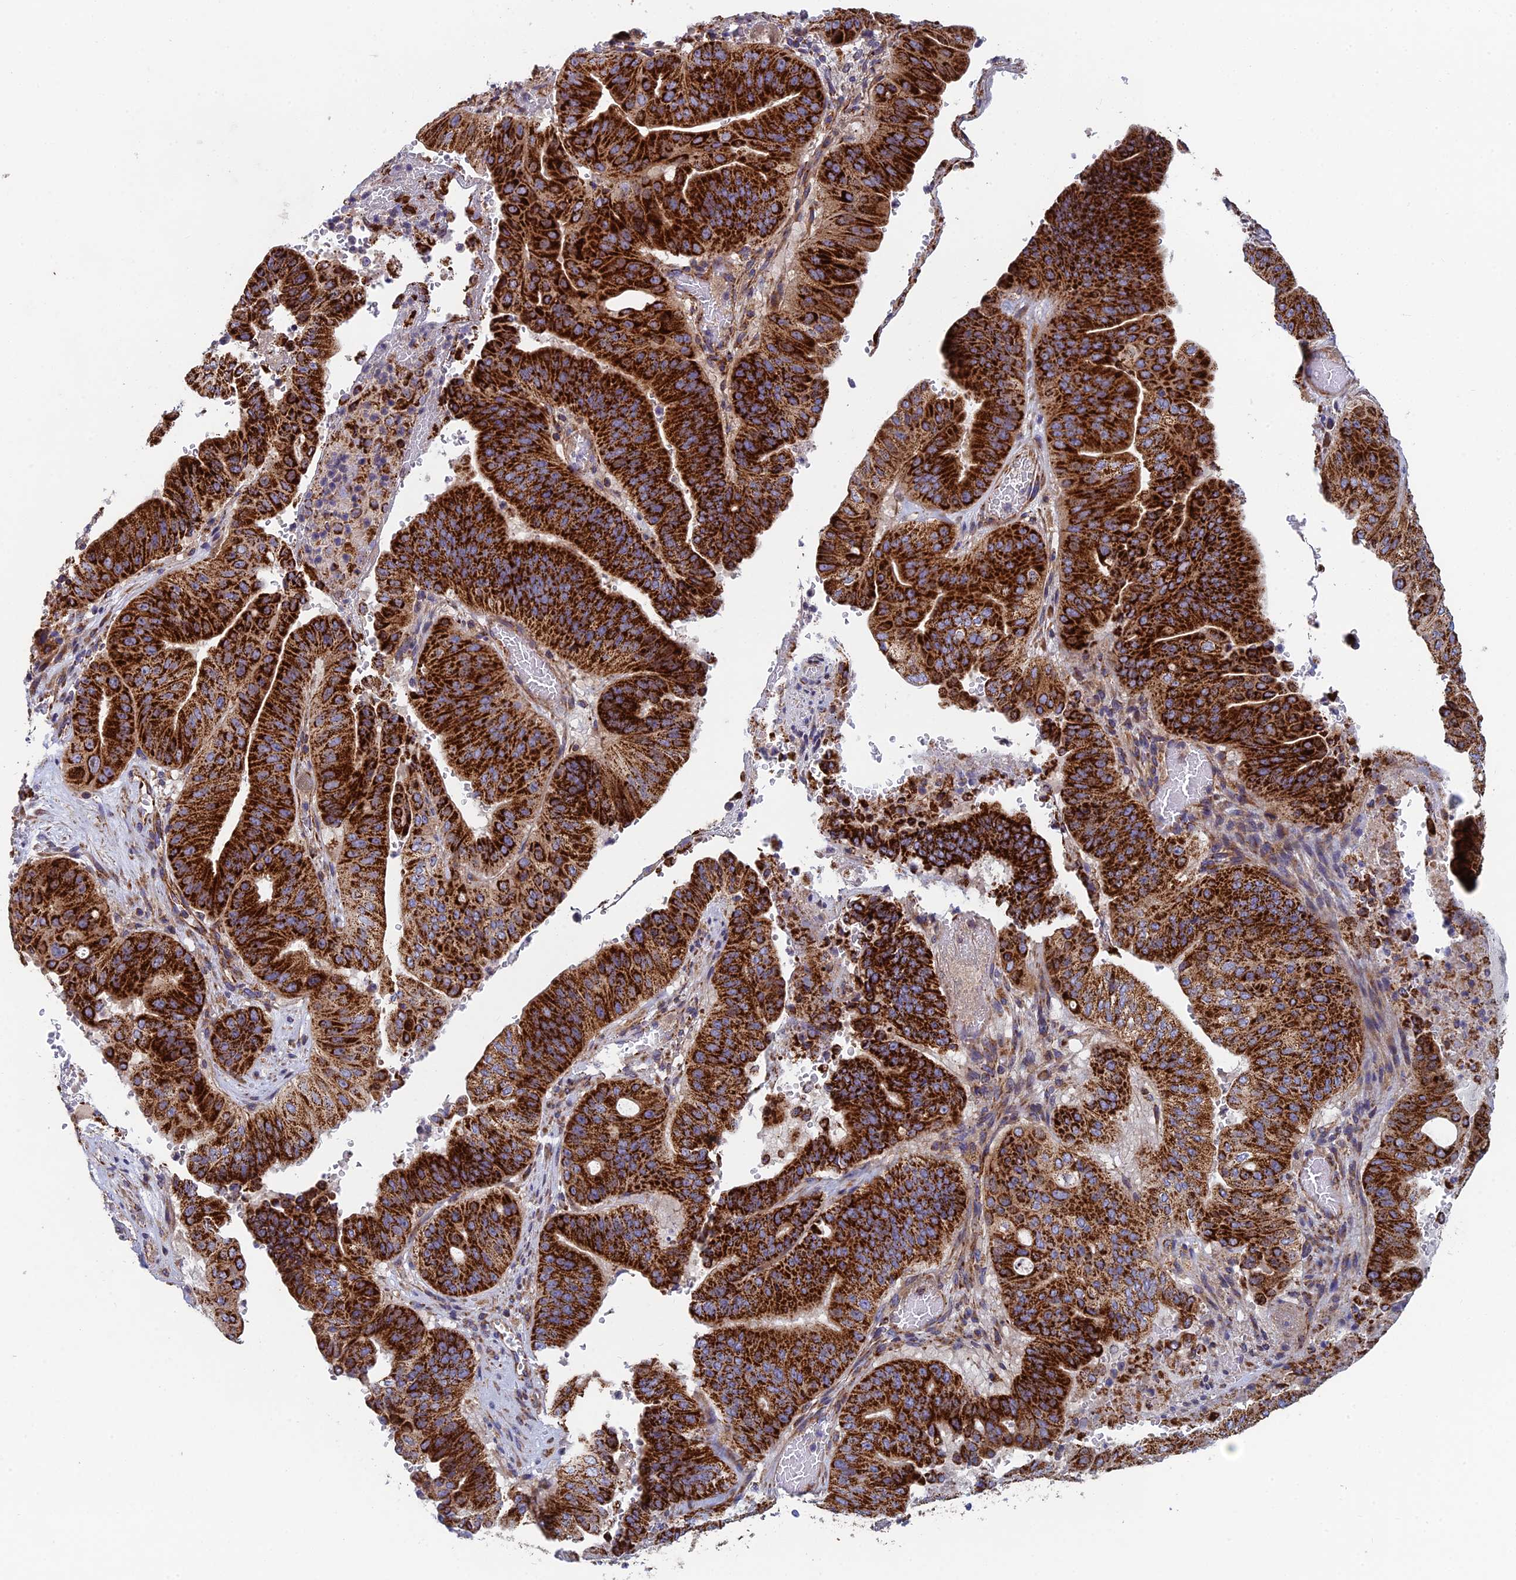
{"staining": {"intensity": "strong", "quantity": ">75%", "location": "cytoplasmic/membranous"}, "tissue": "pancreatic cancer", "cell_type": "Tumor cells", "image_type": "cancer", "snomed": [{"axis": "morphology", "description": "Adenocarcinoma, NOS"}, {"axis": "topography", "description": "Pancreas"}], "caption": "Human pancreatic adenocarcinoma stained for a protein (brown) reveals strong cytoplasmic/membranous positive expression in approximately >75% of tumor cells.", "gene": "MRPS9", "patient": {"sex": "female", "age": 77}}